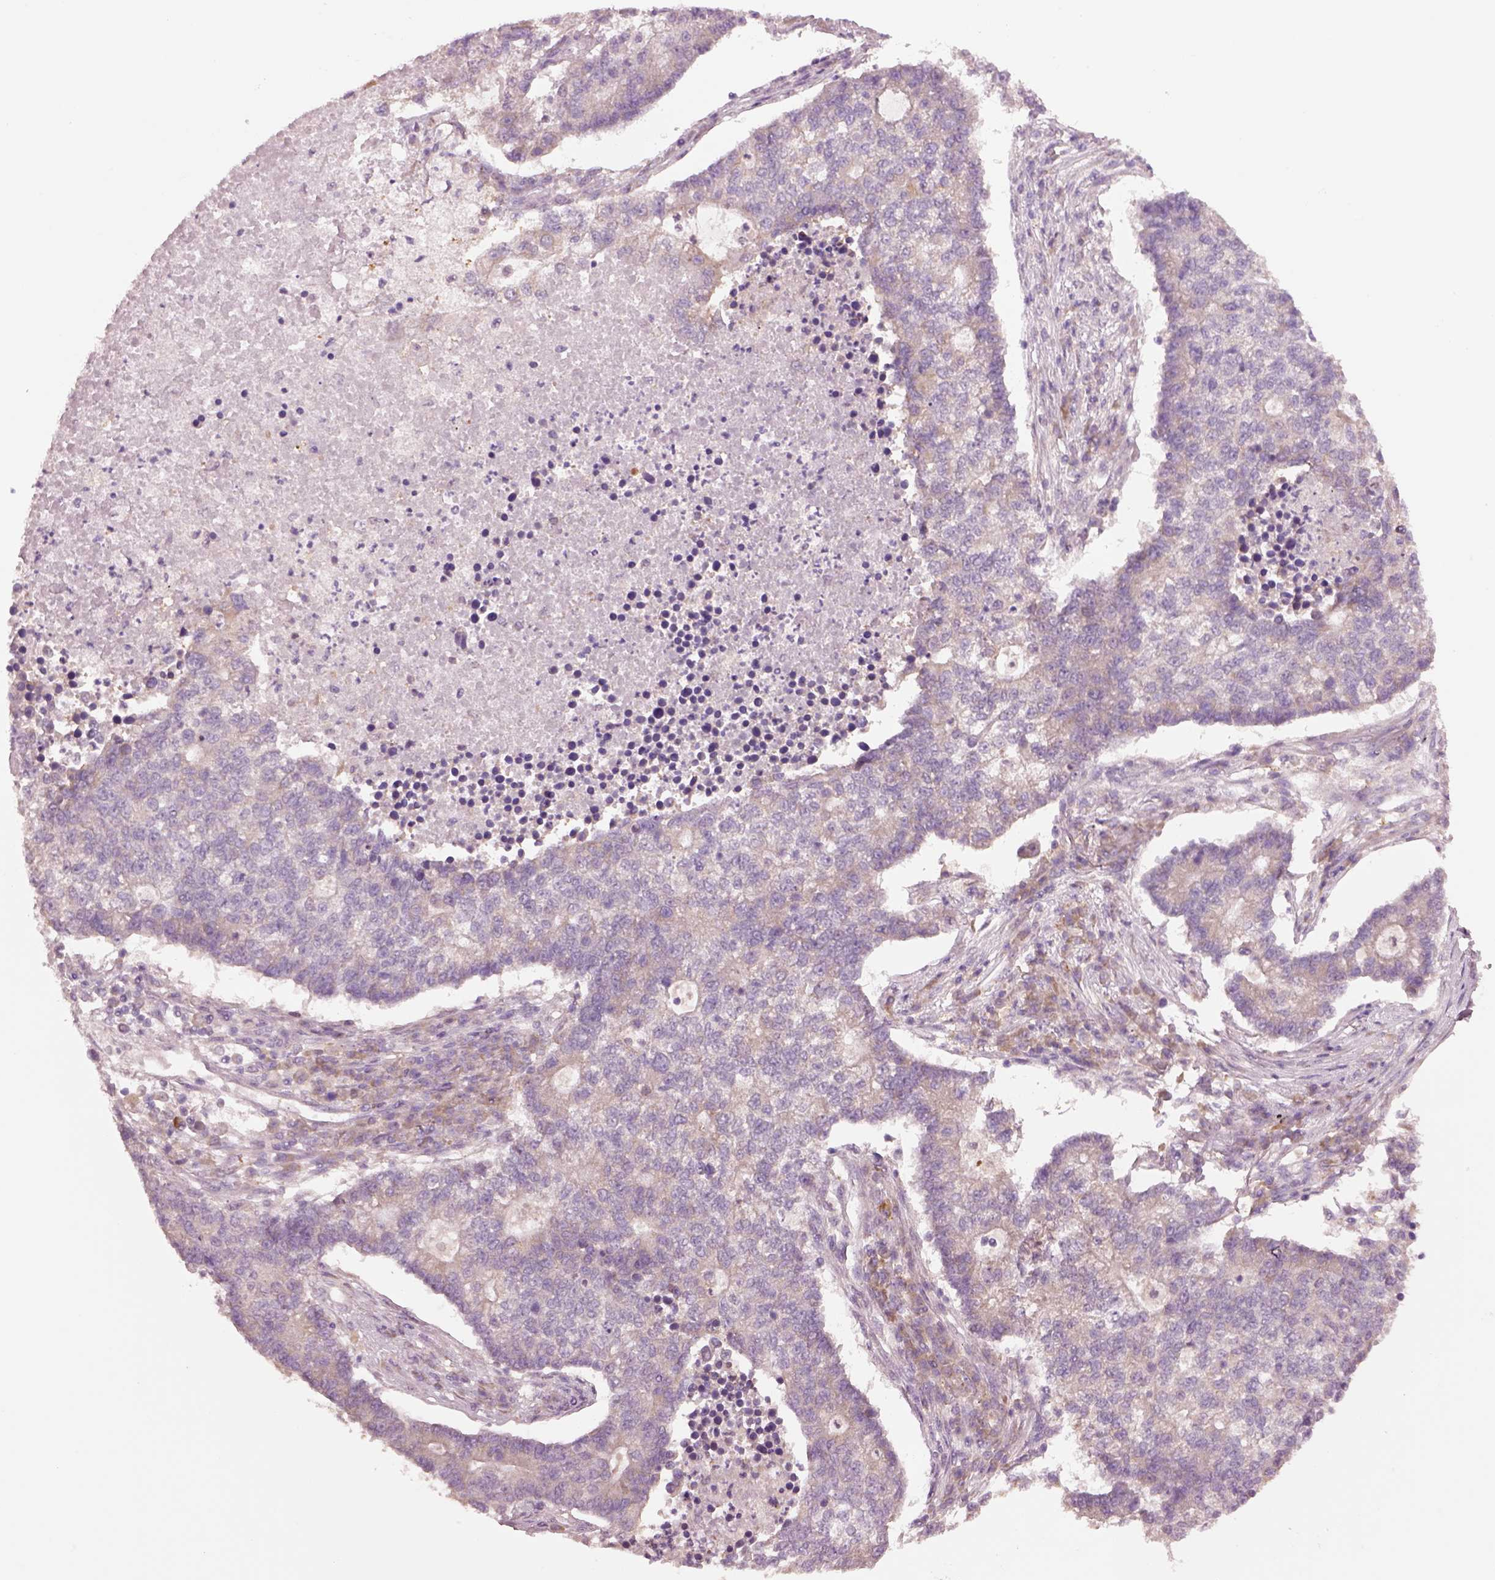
{"staining": {"intensity": "weak", "quantity": ">75%", "location": "cytoplasmic/membranous"}, "tissue": "lung cancer", "cell_type": "Tumor cells", "image_type": "cancer", "snomed": [{"axis": "morphology", "description": "Adenocarcinoma, NOS"}, {"axis": "topography", "description": "Lung"}], "caption": "High-magnification brightfield microscopy of adenocarcinoma (lung) stained with DAB (3,3'-diaminobenzidine) (brown) and counterstained with hematoxylin (blue). tumor cells exhibit weak cytoplasmic/membranous positivity is present in approximately>75% of cells.", "gene": "CLPSL1", "patient": {"sex": "male", "age": 57}}